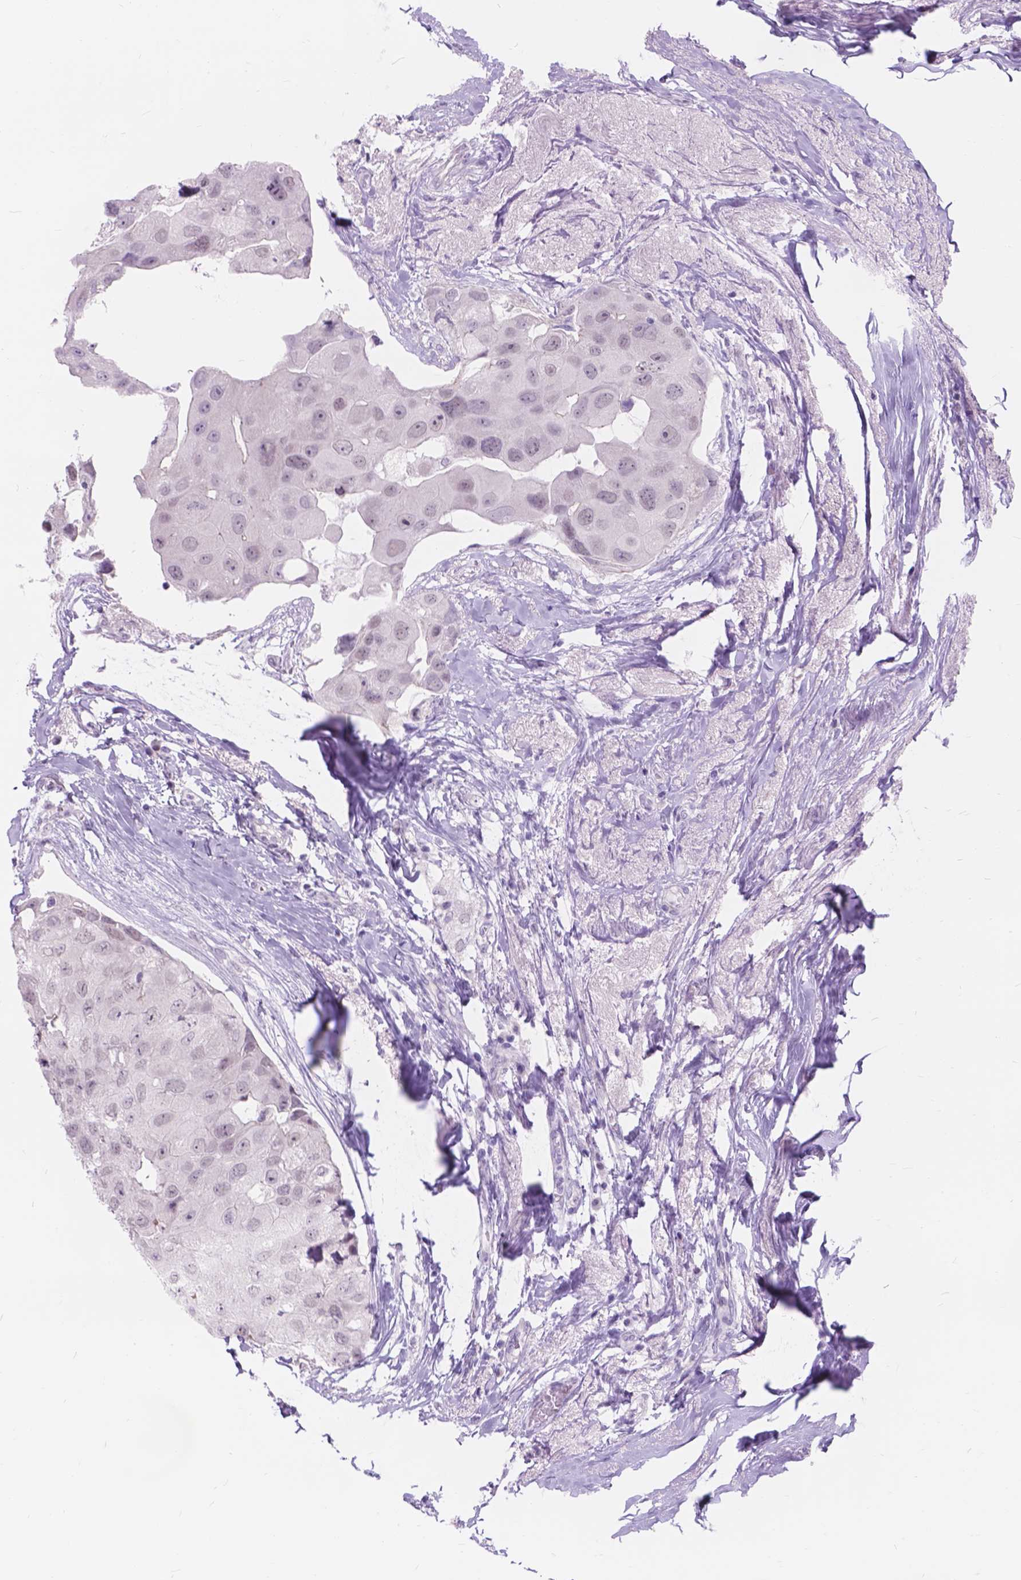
{"staining": {"intensity": "negative", "quantity": "none", "location": "none"}, "tissue": "breast cancer", "cell_type": "Tumor cells", "image_type": "cancer", "snomed": [{"axis": "morphology", "description": "Duct carcinoma"}, {"axis": "topography", "description": "Breast"}], "caption": "IHC histopathology image of breast cancer (infiltrating ductal carcinoma) stained for a protein (brown), which reveals no staining in tumor cells.", "gene": "DCC", "patient": {"sex": "female", "age": 43}}